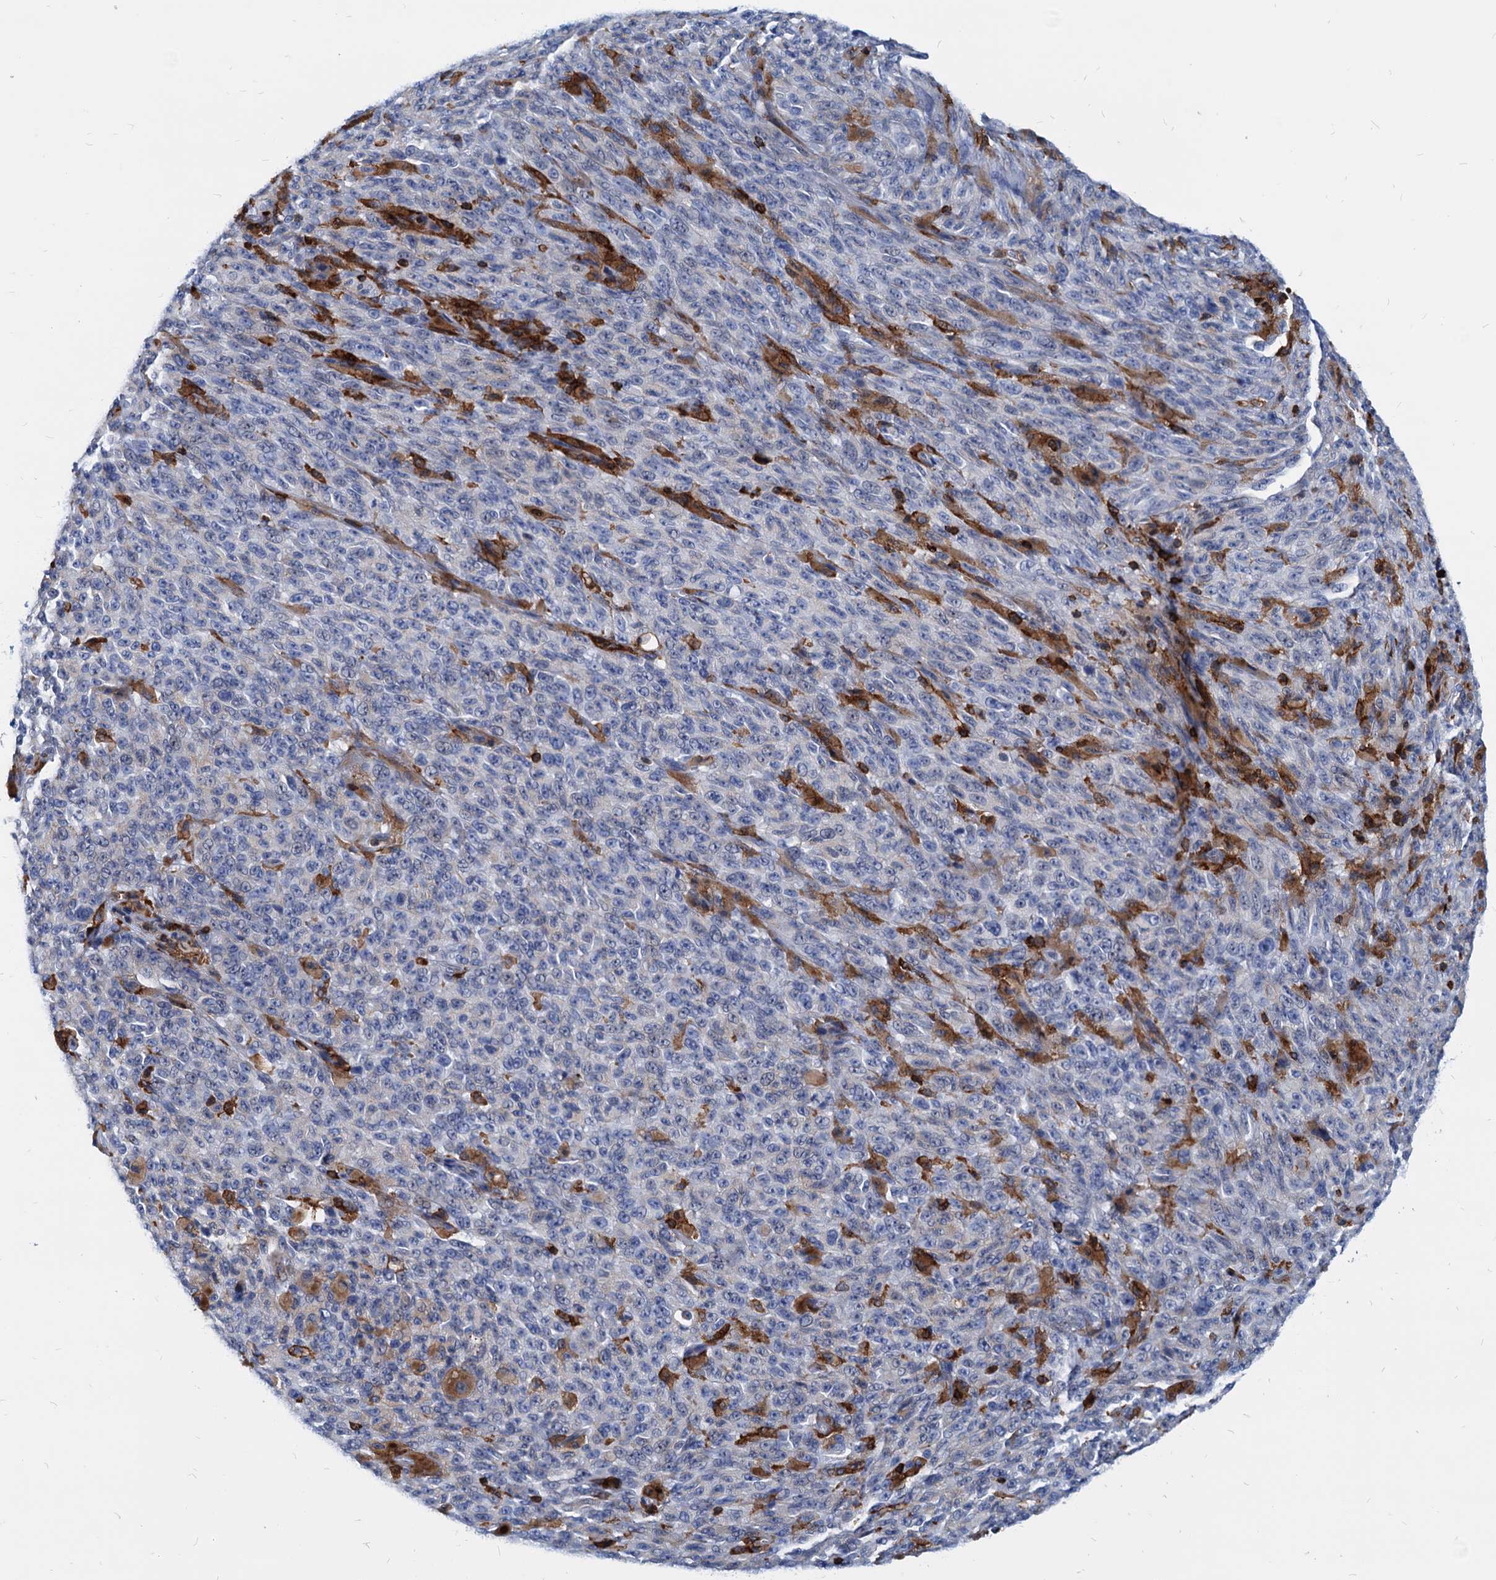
{"staining": {"intensity": "negative", "quantity": "none", "location": "none"}, "tissue": "melanoma", "cell_type": "Tumor cells", "image_type": "cancer", "snomed": [{"axis": "morphology", "description": "Malignant melanoma, NOS"}, {"axis": "topography", "description": "Skin"}], "caption": "The histopathology image exhibits no significant expression in tumor cells of melanoma.", "gene": "LCP2", "patient": {"sex": "female", "age": 82}}